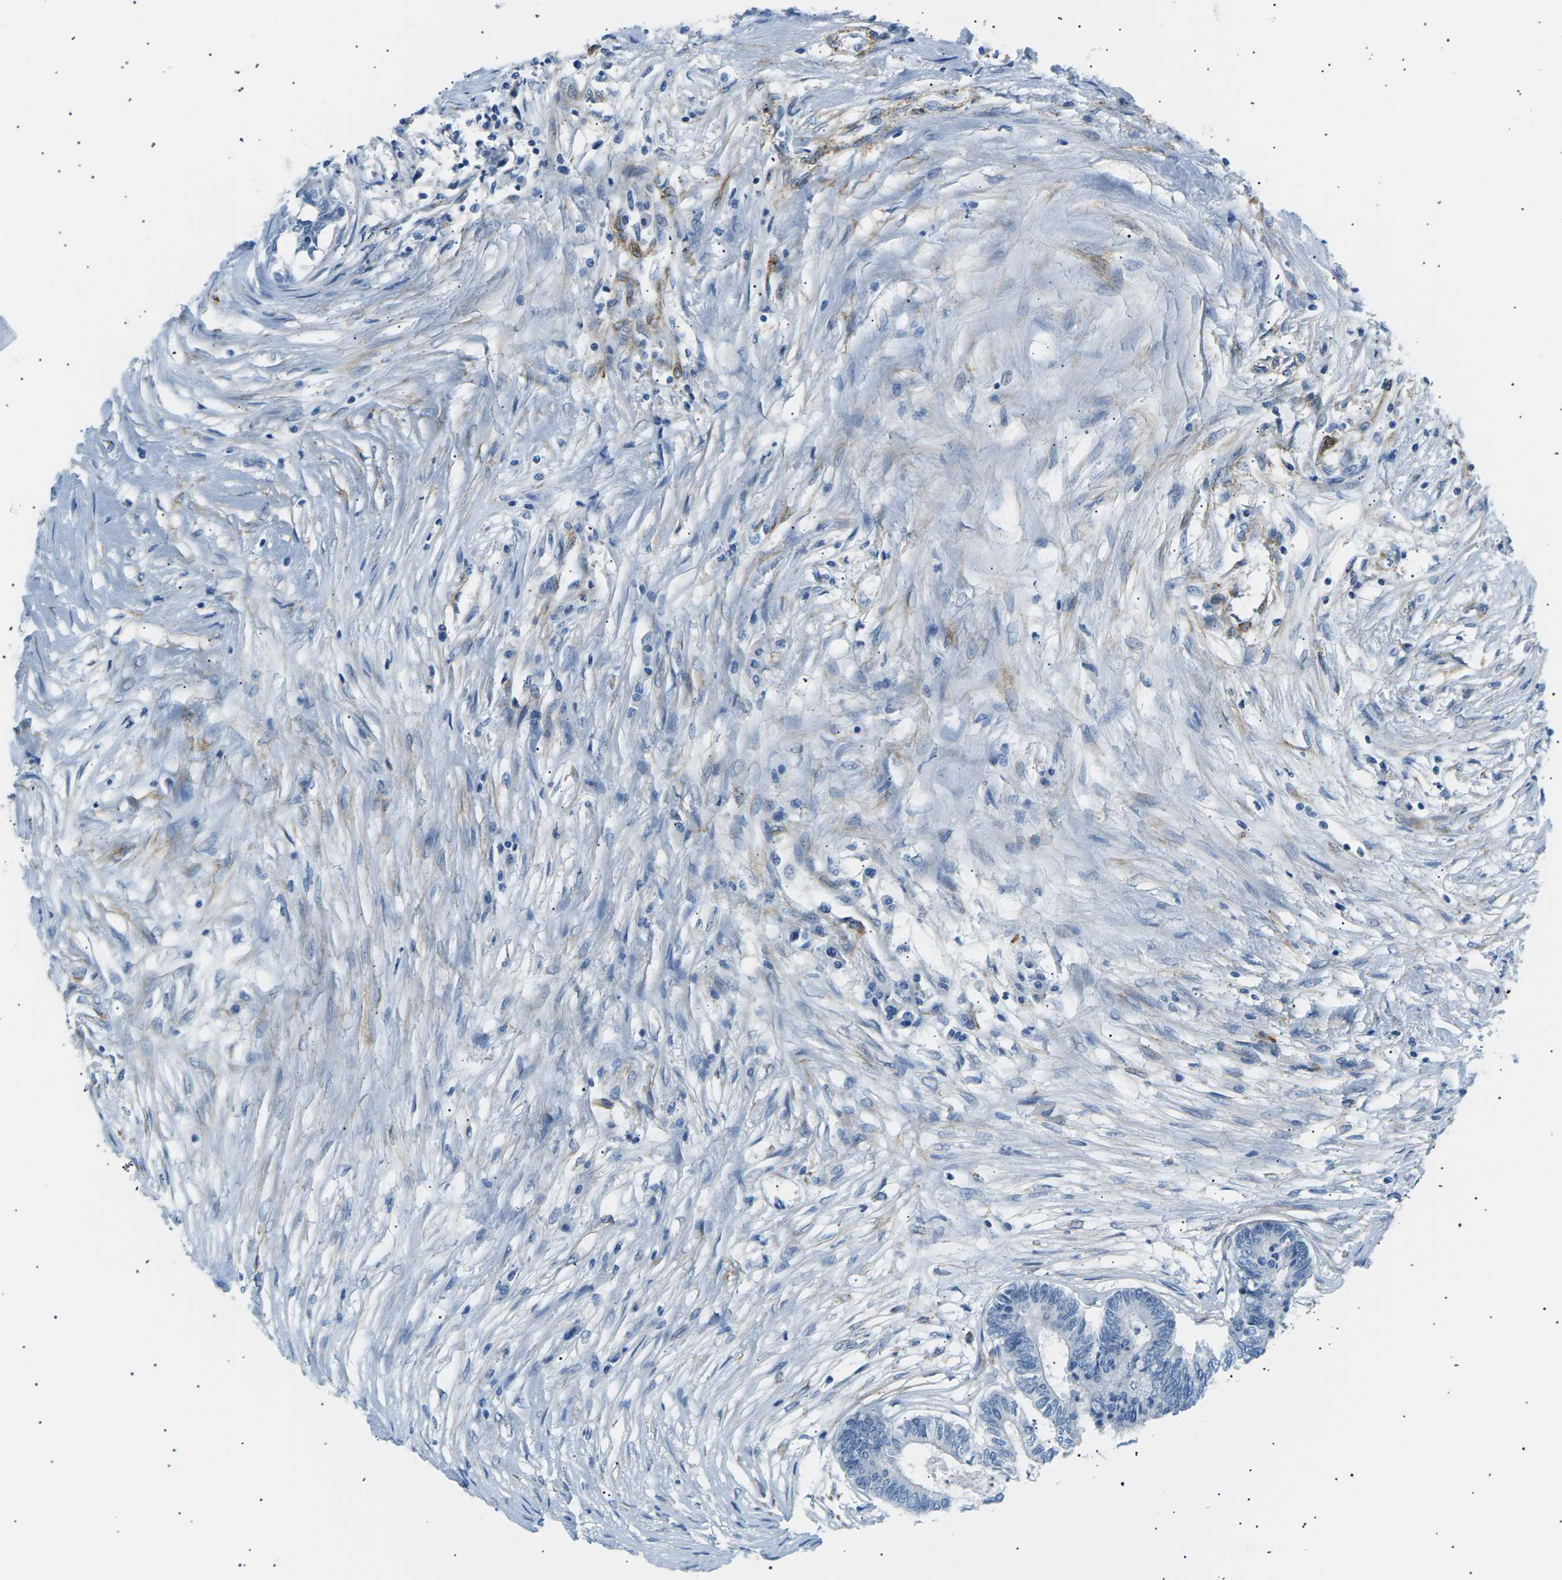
{"staining": {"intensity": "negative", "quantity": "none", "location": "none"}, "tissue": "colorectal cancer", "cell_type": "Tumor cells", "image_type": "cancer", "snomed": [{"axis": "morphology", "description": "Adenocarcinoma, NOS"}, {"axis": "topography", "description": "Rectum"}], "caption": "DAB immunohistochemical staining of human adenocarcinoma (colorectal) reveals no significant staining in tumor cells.", "gene": "SEPTIN5", "patient": {"sex": "male", "age": 63}}